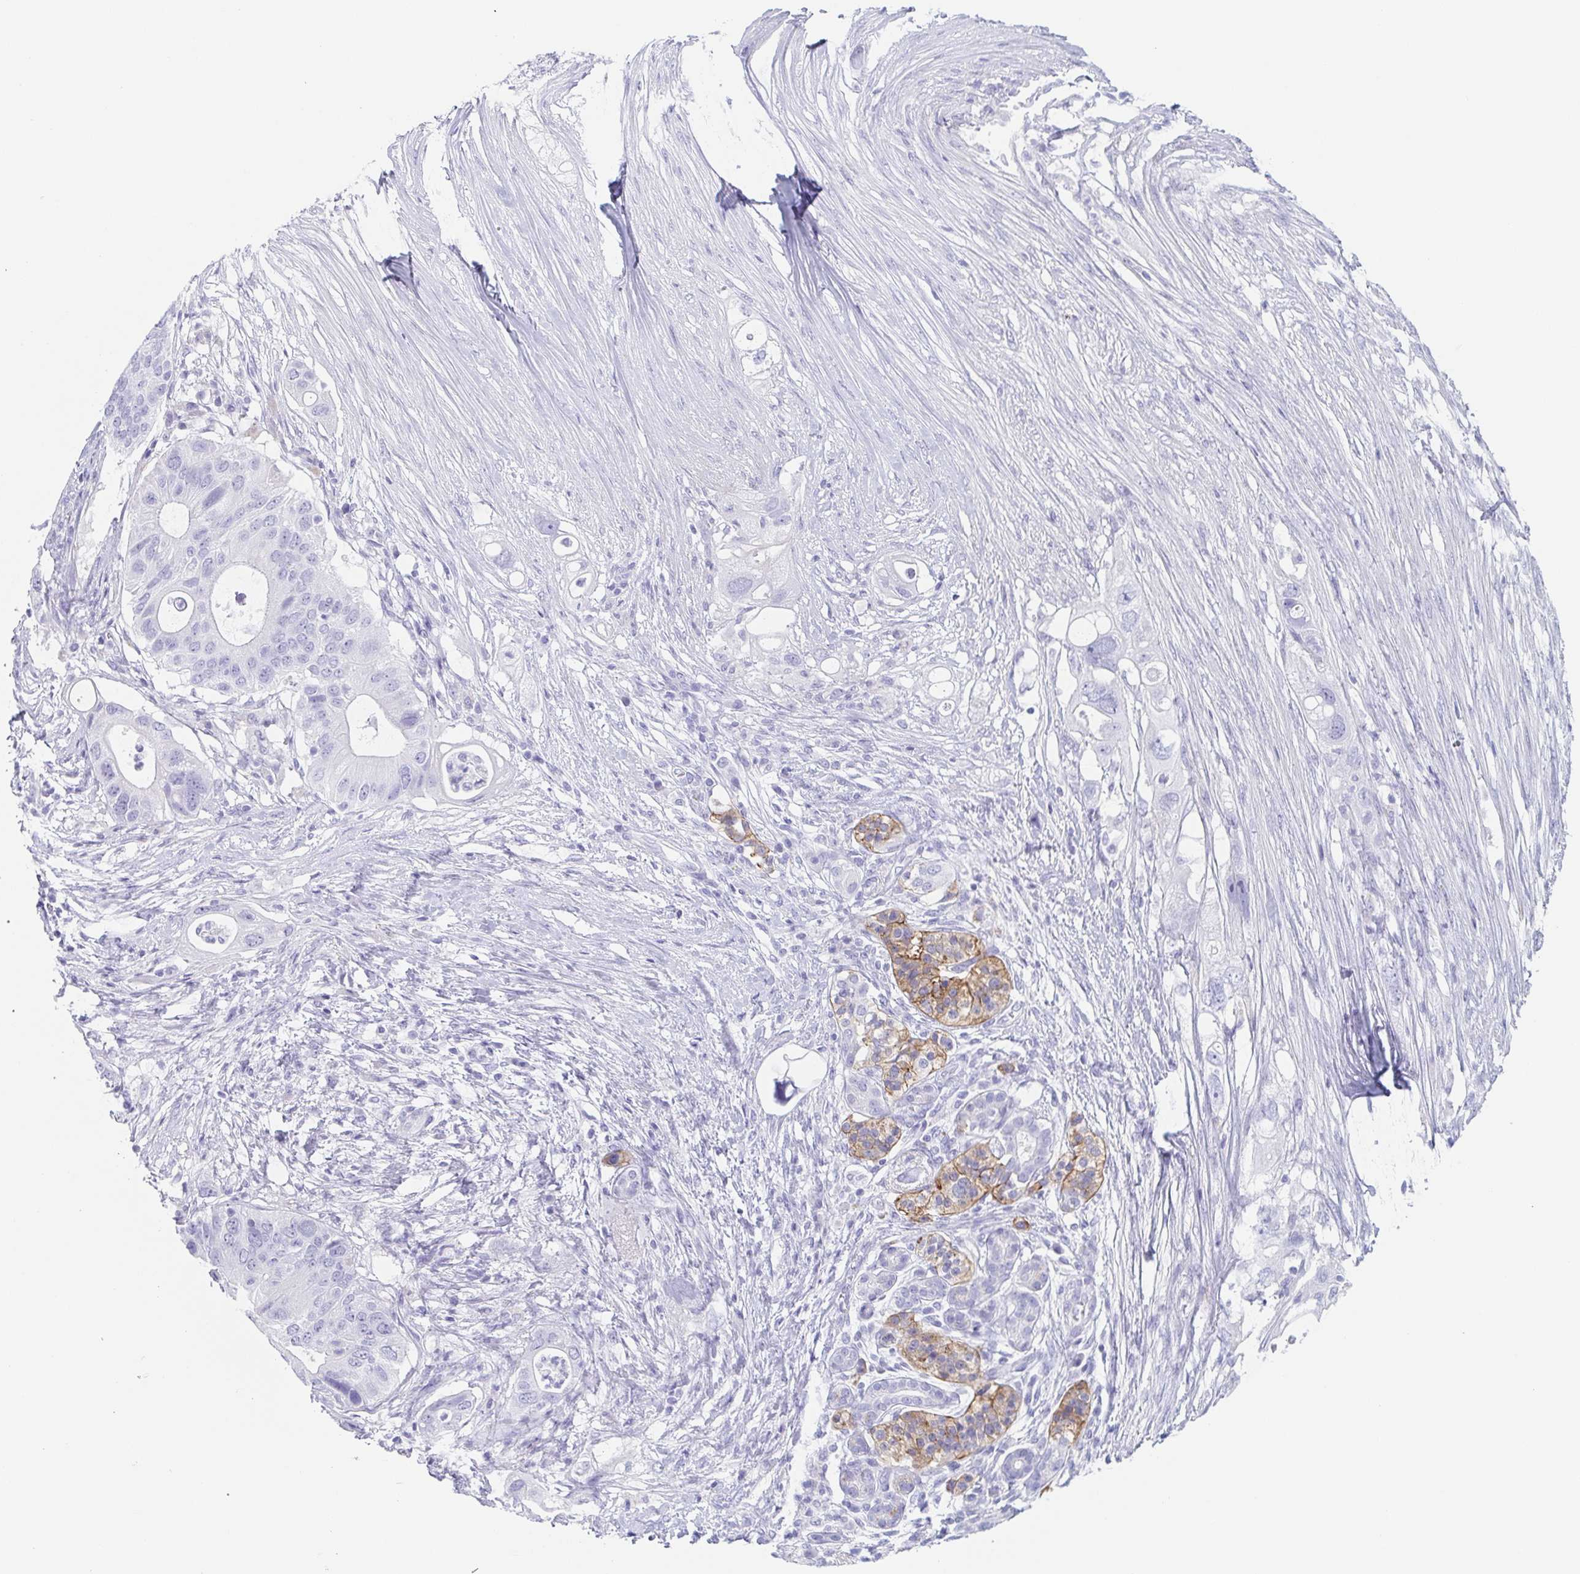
{"staining": {"intensity": "negative", "quantity": "none", "location": "none"}, "tissue": "pancreatic cancer", "cell_type": "Tumor cells", "image_type": "cancer", "snomed": [{"axis": "morphology", "description": "Adenocarcinoma, NOS"}, {"axis": "topography", "description": "Pancreas"}], "caption": "Tumor cells are negative for protein expression in human pancreatic cancer (adenocarcinoma). (Brightfield microscopy of DAB (3,3'-diaminobenzidine) IHC at high magnification).", "gene": "TAGLN3", "patient": {"sex": "female", "age": 72}}